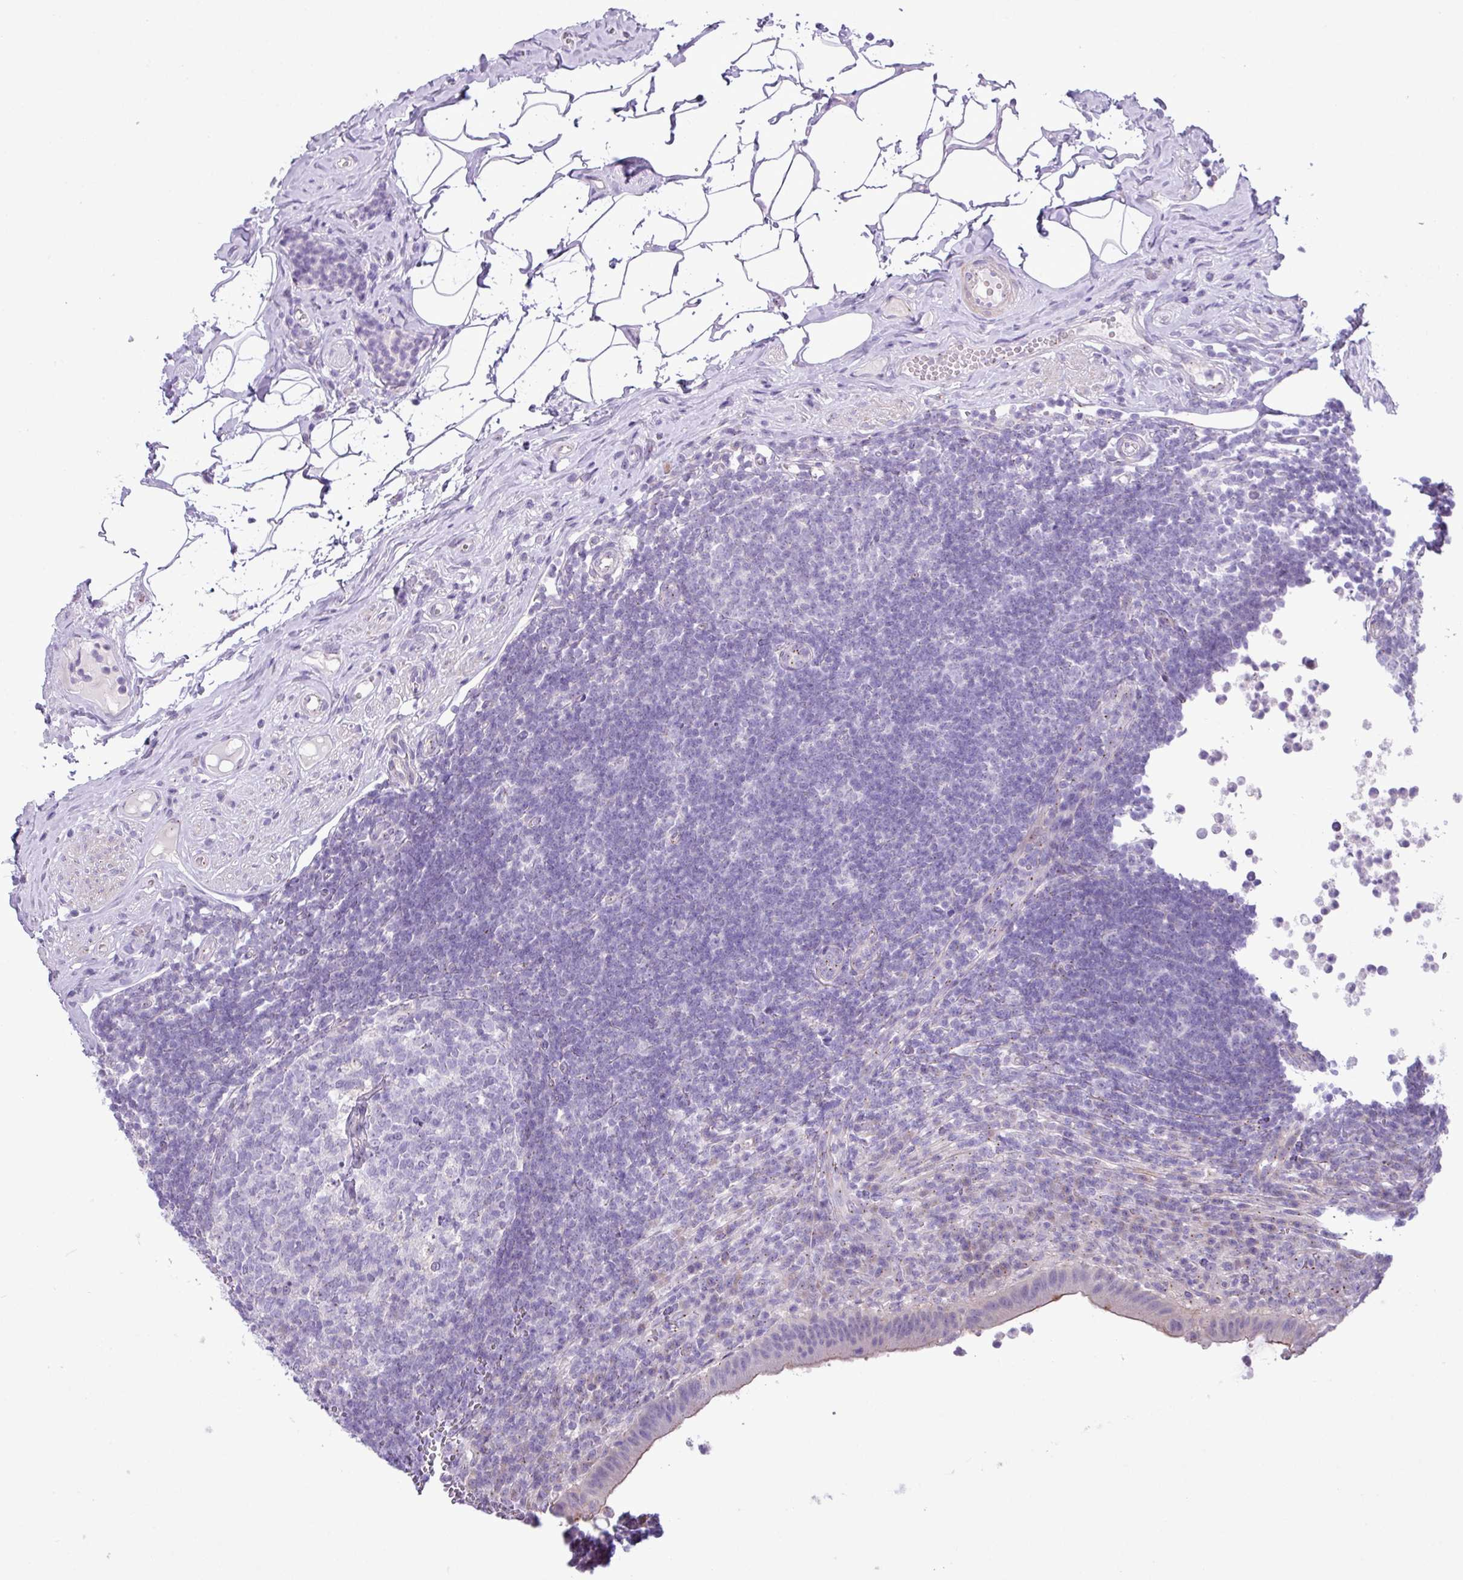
{"staining": {"intensity": "weak", "quantity": "<25%", "location": "cytoplasmic/membranous"}, "tissue": "appendix", "cell_type": "Glandular cells", "image_type": "normal", "snomed": [{"axis": "morphology", "description": "Normal tissue, NOS"}, {"axis": "topography", "description": "Appendix"}], "caption": "Immunohistochemical staining of normal human appendix shows no significant staining in glandular cells.", "gene": "SPINK8", "patient": {"sex": "female", "age": 56}}